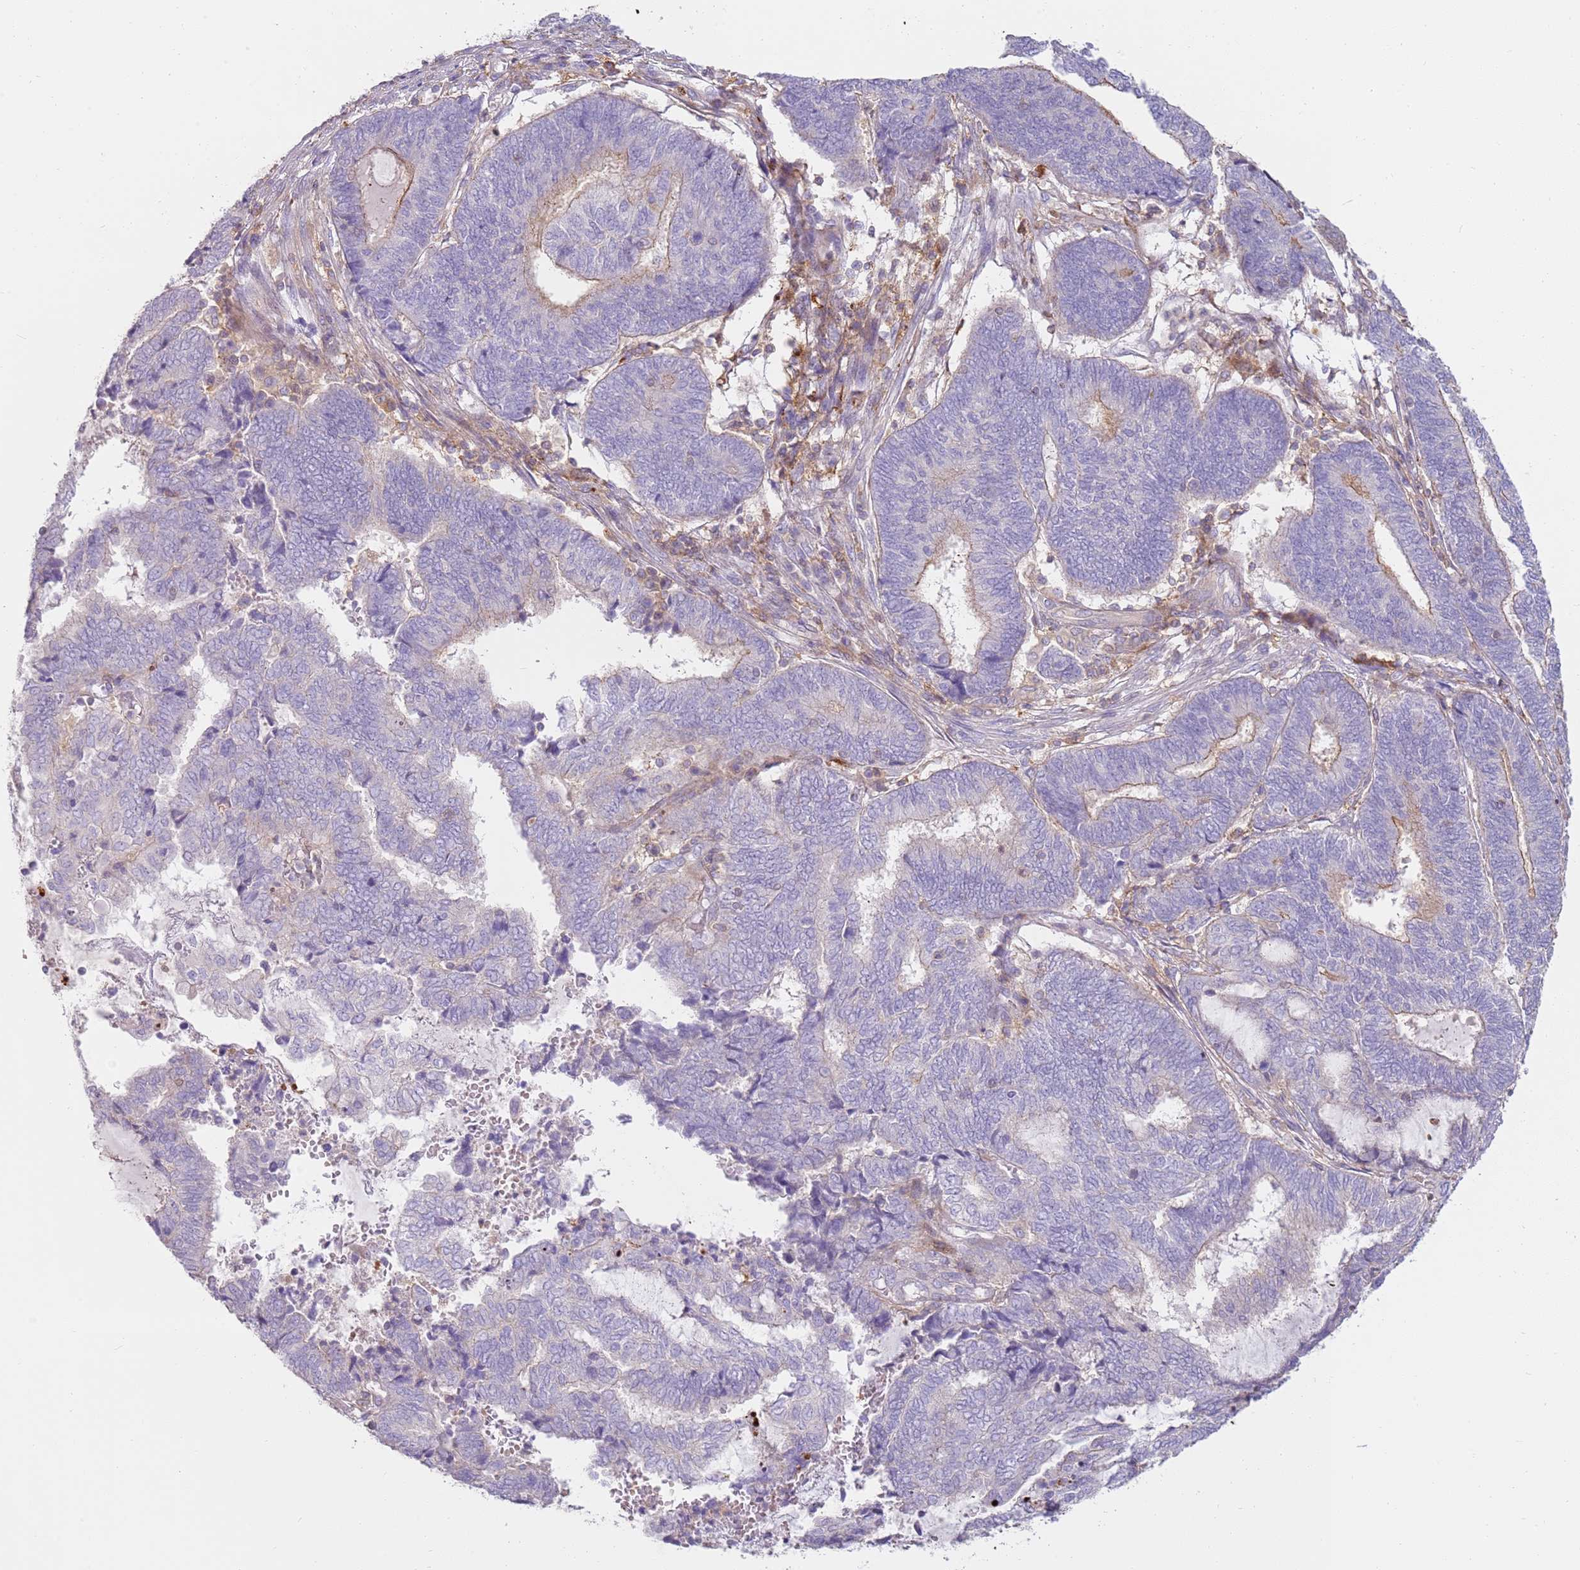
{"staining": {"intensity": "weak", "quantity": "<25%", "location": "cytoplasmic/membranous"}, "tissue": "endometrial cancer", "cell_type": "Tumor cells", "image_type": "cancer", "snomed": [{"axis": "morphology", "description": "Adenocarcinoma, NOS"}, {"axis": "topography", "description": "Uterus"}, {"axis": "topography", "description": "Endometrium"}], "caption": "This image is of endometrial adenocarcinoma stained with immunohistochemistry to label a protein in brown with the nuclei are counter-stained blue. There is no expression in tumor cells.", "gene": "FPR1", "patient": {"sex": "female", "age": 70}}